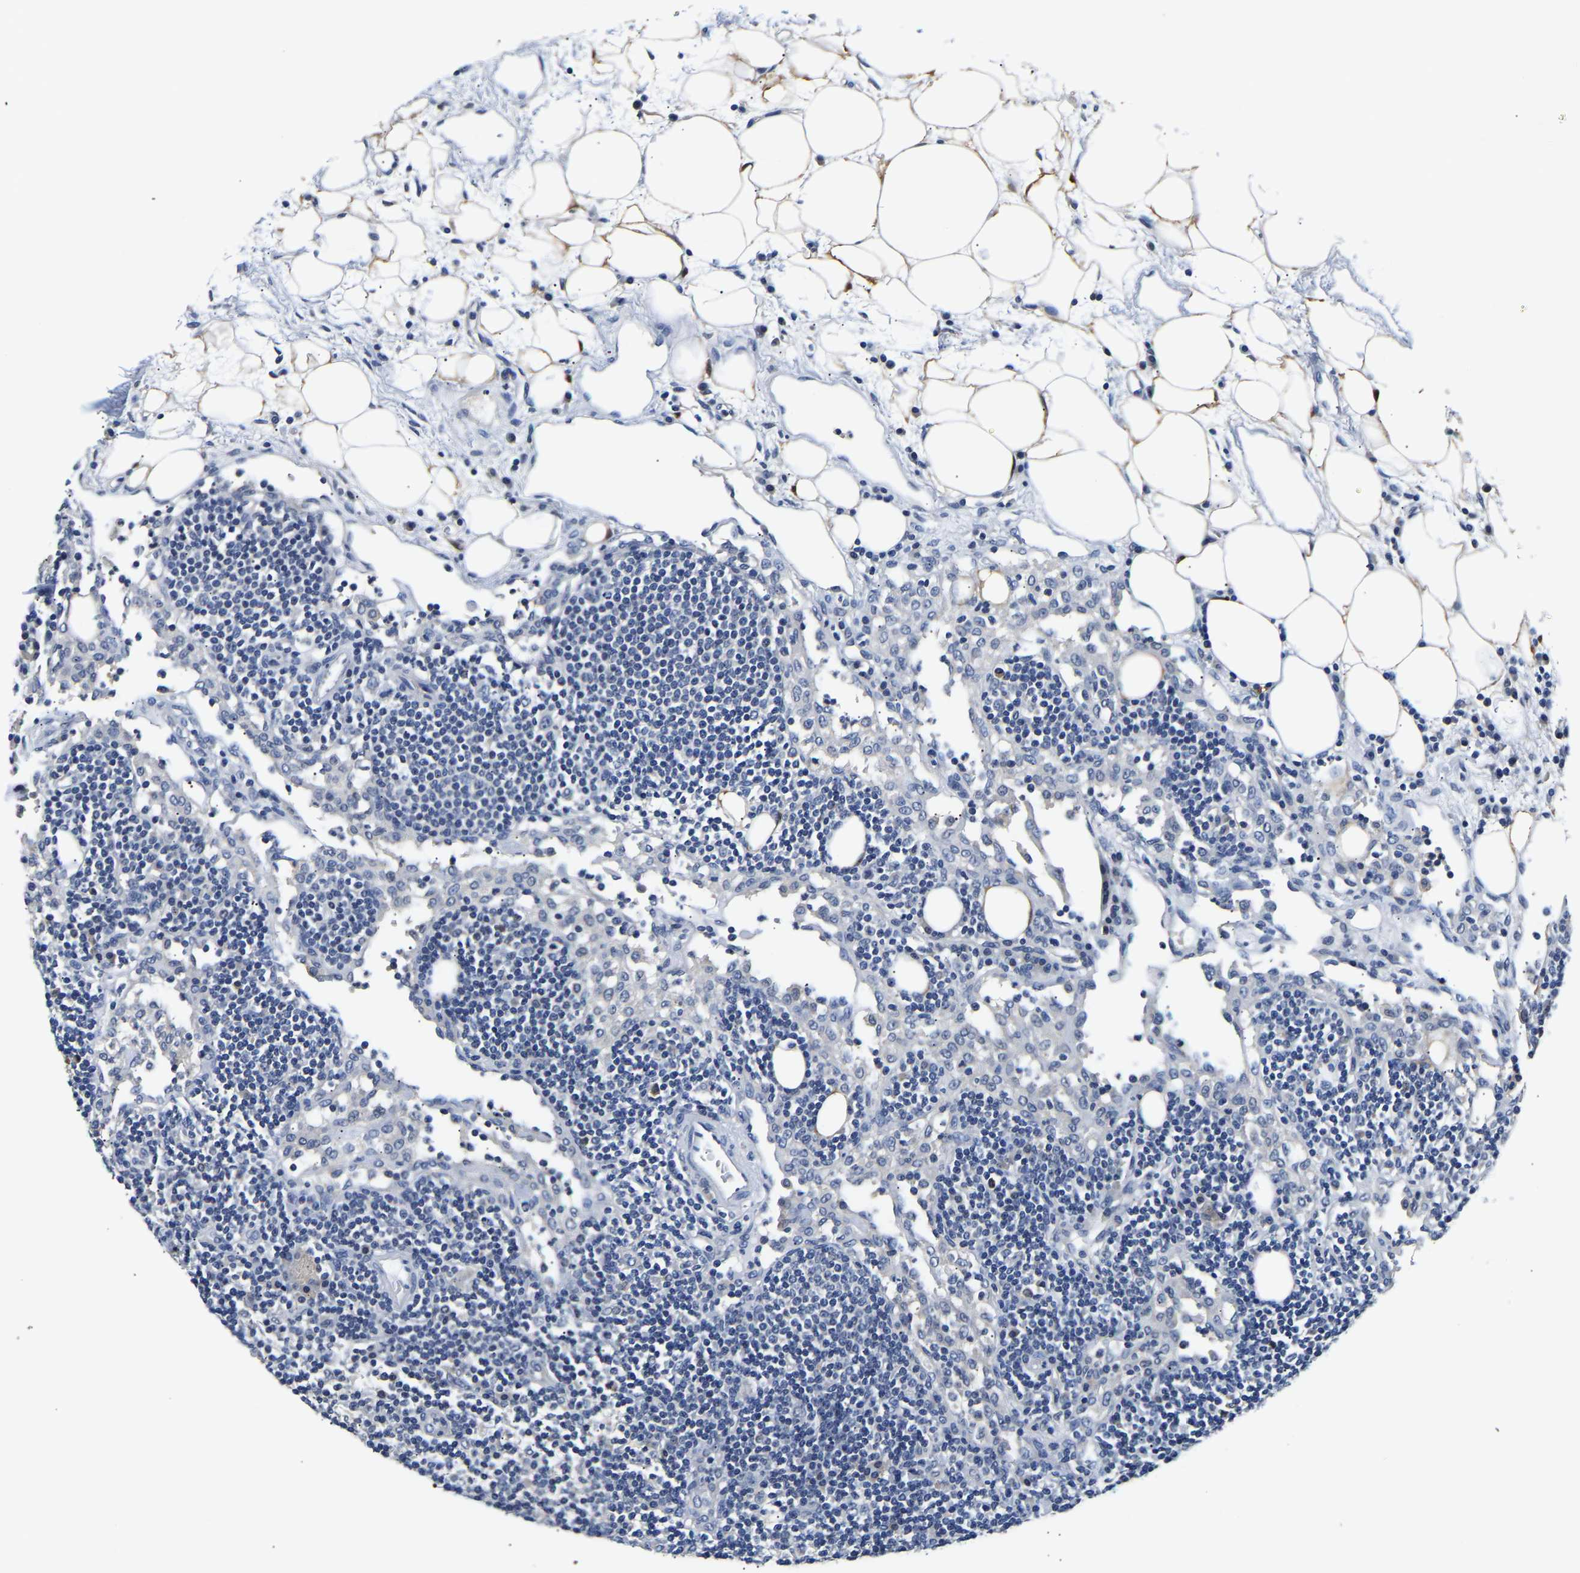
{"staining": {"intensity": "negative", "quantity": "none", "location": "none"}, "tissue": "lymph node", "cell_type": "Germinal center cells", "image_type": "normal", "snomed": [{"axis": "morphology", "description": "Normal tissue, NOS"}, {"axis": "morphology", "description": "Carcinoid, malignant, NOS"}, {"axis": "topography", "description": "Lymph node"}], "caption": "Immunohistochemical staining of unremarkable human lymph node exhibits no significant expression in germinal center cells.", "gene": "UCHL3", "patient": {"sex": "male", "age": 47}}